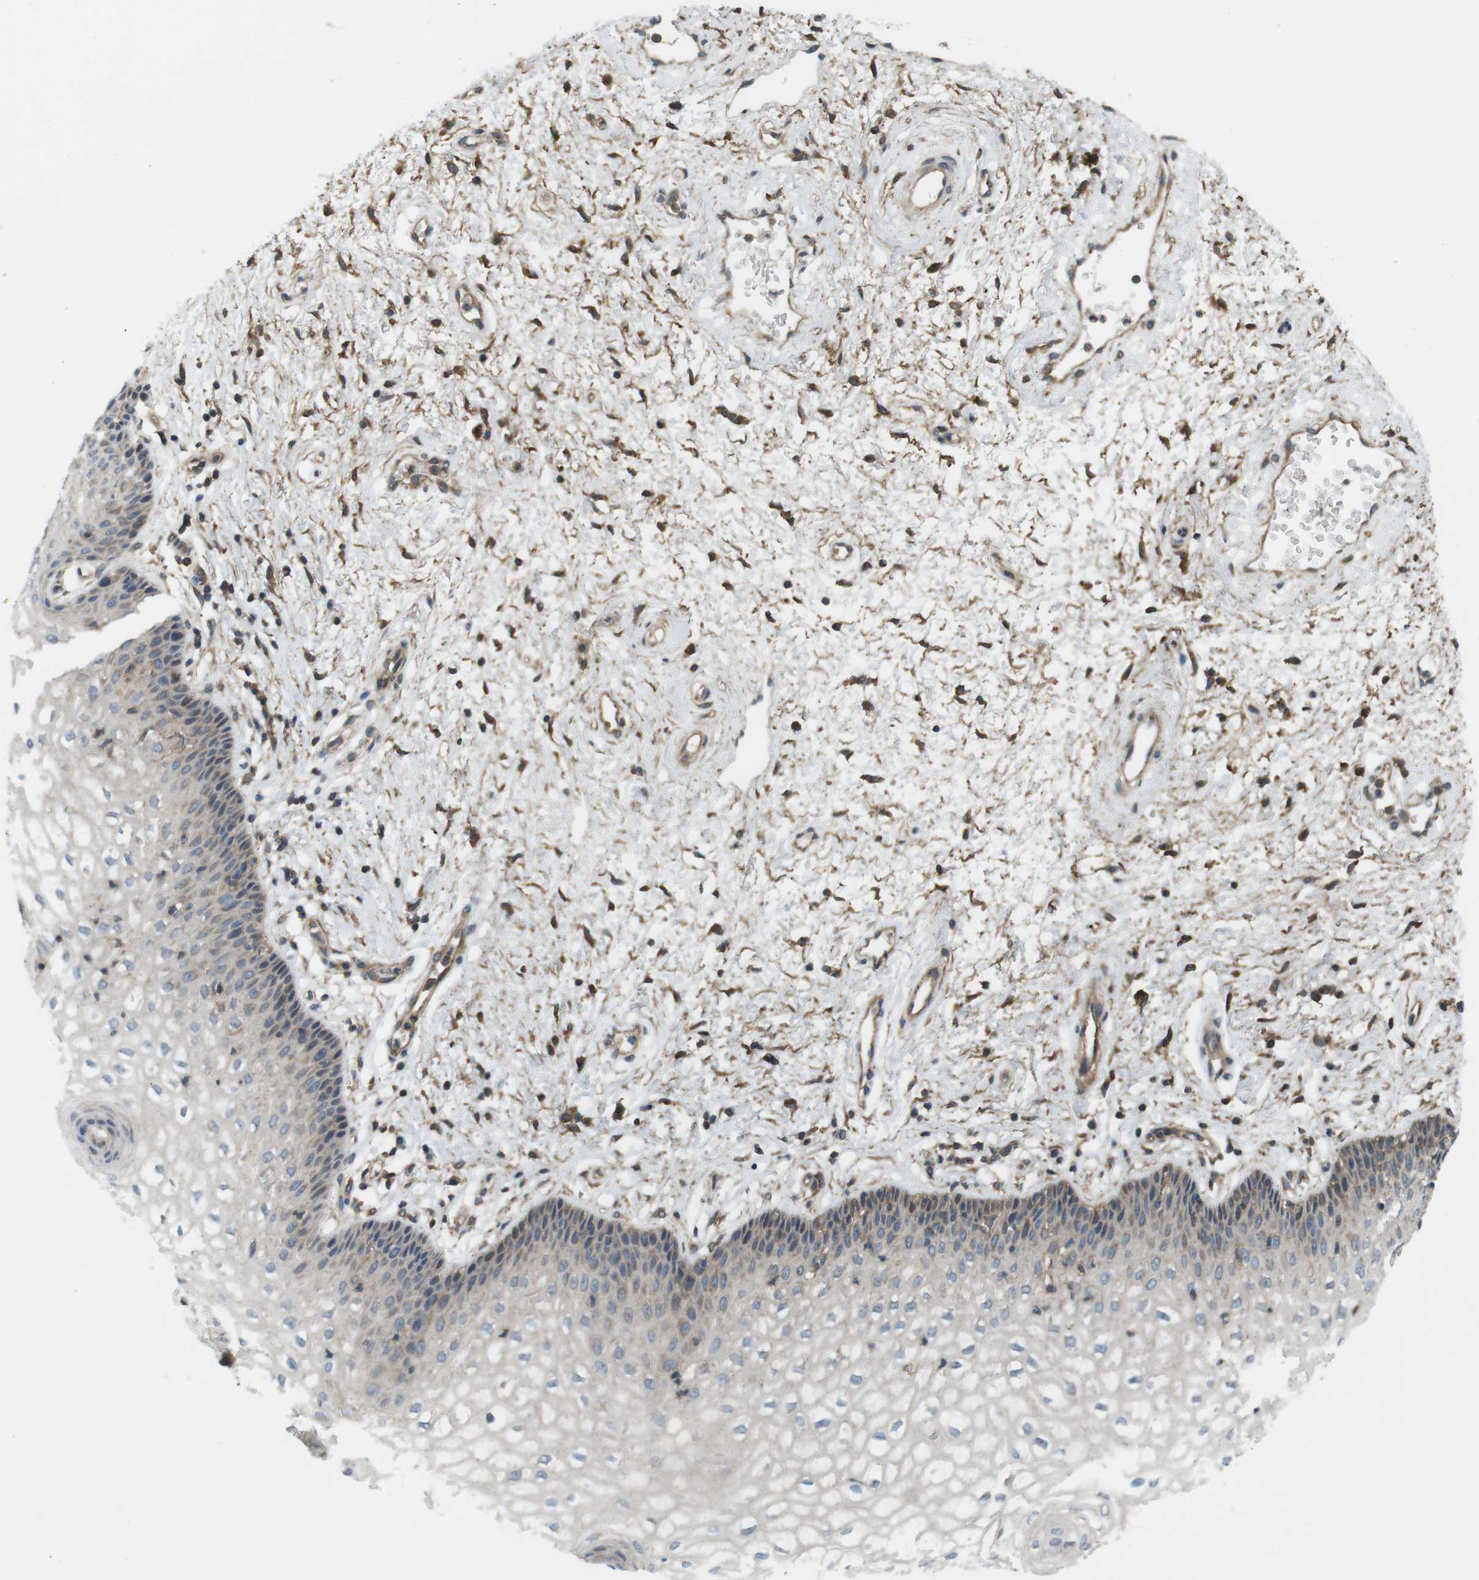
{"staining": {"intensity": "moderate", "quantity": "<25%", "location": "cytoplasmic/membranous"}, "tissue": "vagina", "cell_type": "Squamous epithelial cells", "image_type": "normal", "snomed": [{"axis": "morphology", "description": "Normal tissue, NOS"}, {"axis": "topography", "description": "Vagina"}], "caption": "Moderate cytoplasmic/membranous staining for a protein is seen in approximately <25% of squamous epithelial cells of unremarkable vagina using immunohistochemistry (IHC).", "gene": "DDAH2", "patient": {"sex": "female", "age": 34}}